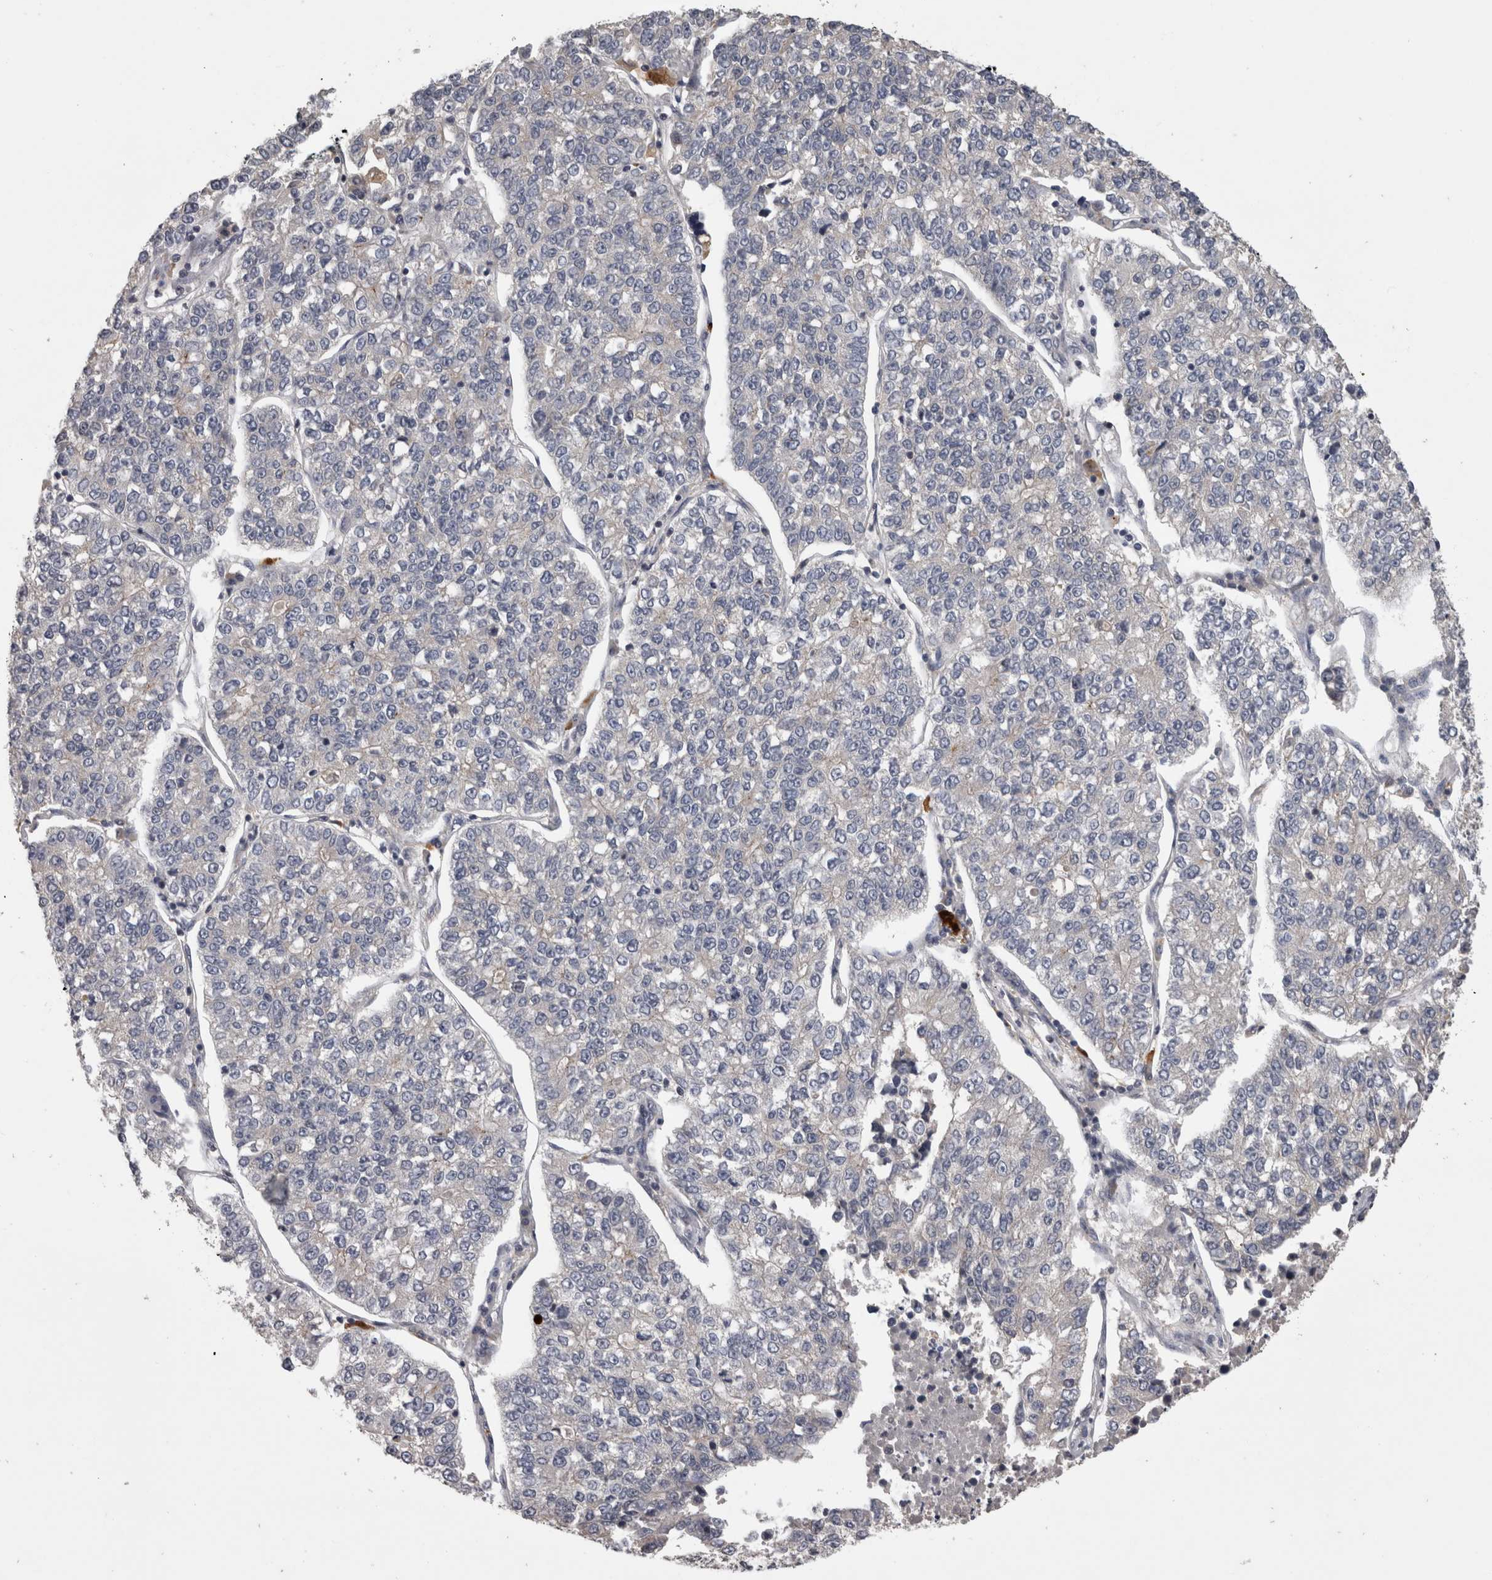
{"staining": {"intensity": "negative", "quantity": "none", "location": "none"}, "tissue": "lung cancer", "cell_type": "Tumor cells", "image_type": "cancer", "snomed": [{"axis": "morphology", "description": "Adenocarcinoma, NOS"}, {"axis": "topography", "description": "Lung"}], "caption": "Tumor cells show no significant staining in adenocarcinoma (lung).", "gene": "PCM1", "patient": {"sex": "male", "age": 49}}